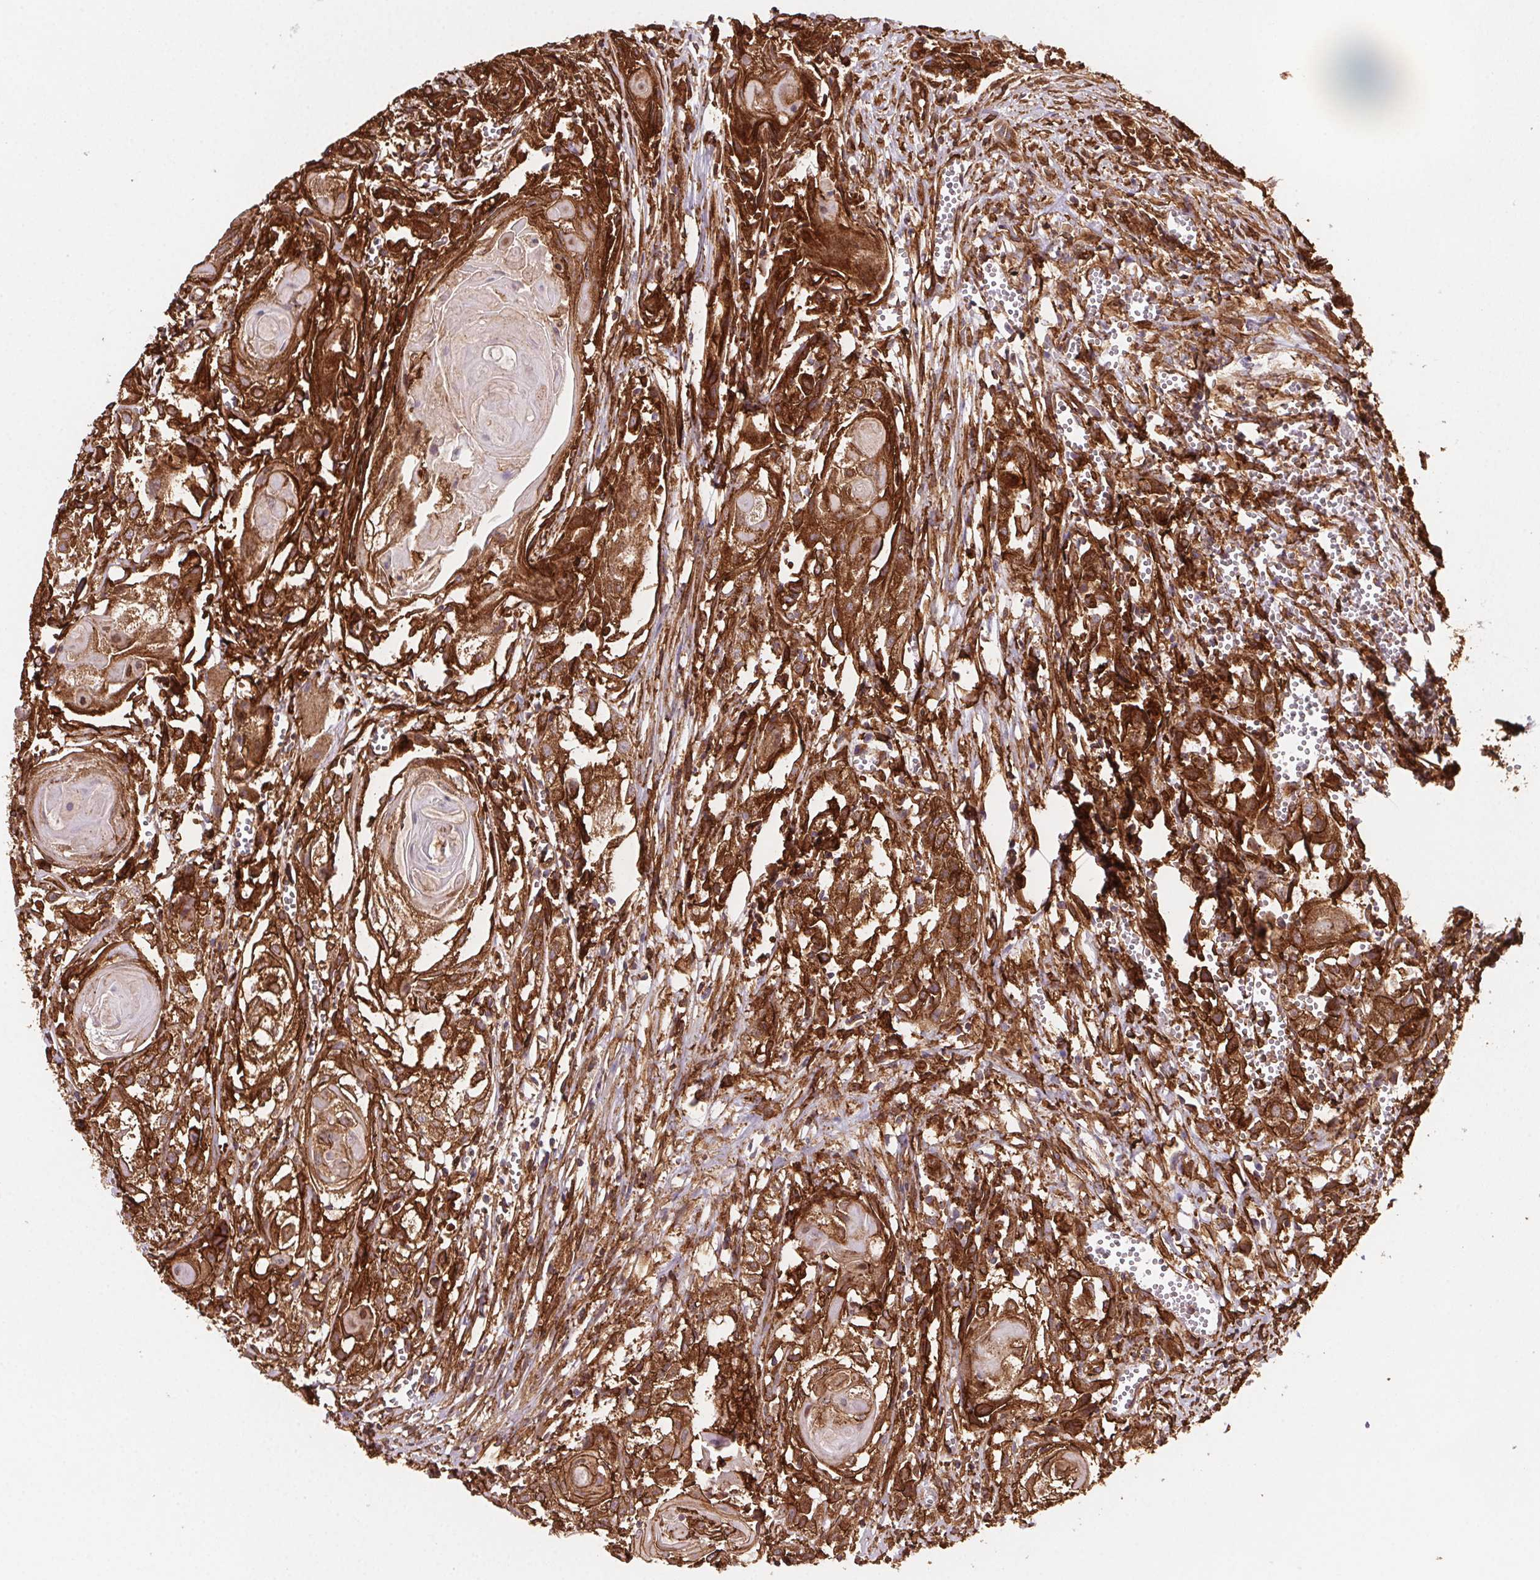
{"staining": {"intensity": "strong", "quantity": ">75%", "location": "cytoplasmic/membranous"}, "tissue": "head and neck cancer", "cell_type": "Tumor cells", "image_type": "cancer", "snomed": [{"axis": "morphology", "description": "Squamous cell carcinoma, NOS"}, {"axis": "topography", "description": "Head-Neck"}], "caption": "Squamous cell carcinoma (head and neck) stained with immunohistochemistry exhibits strong cytoplasmic/membranous positivity in about >75% of tumor cells. (DAB = brown stain, brightfield microscopy at high magnification).", "gene": "GBP1", "patient": {"sex": "female", "age": 80}}